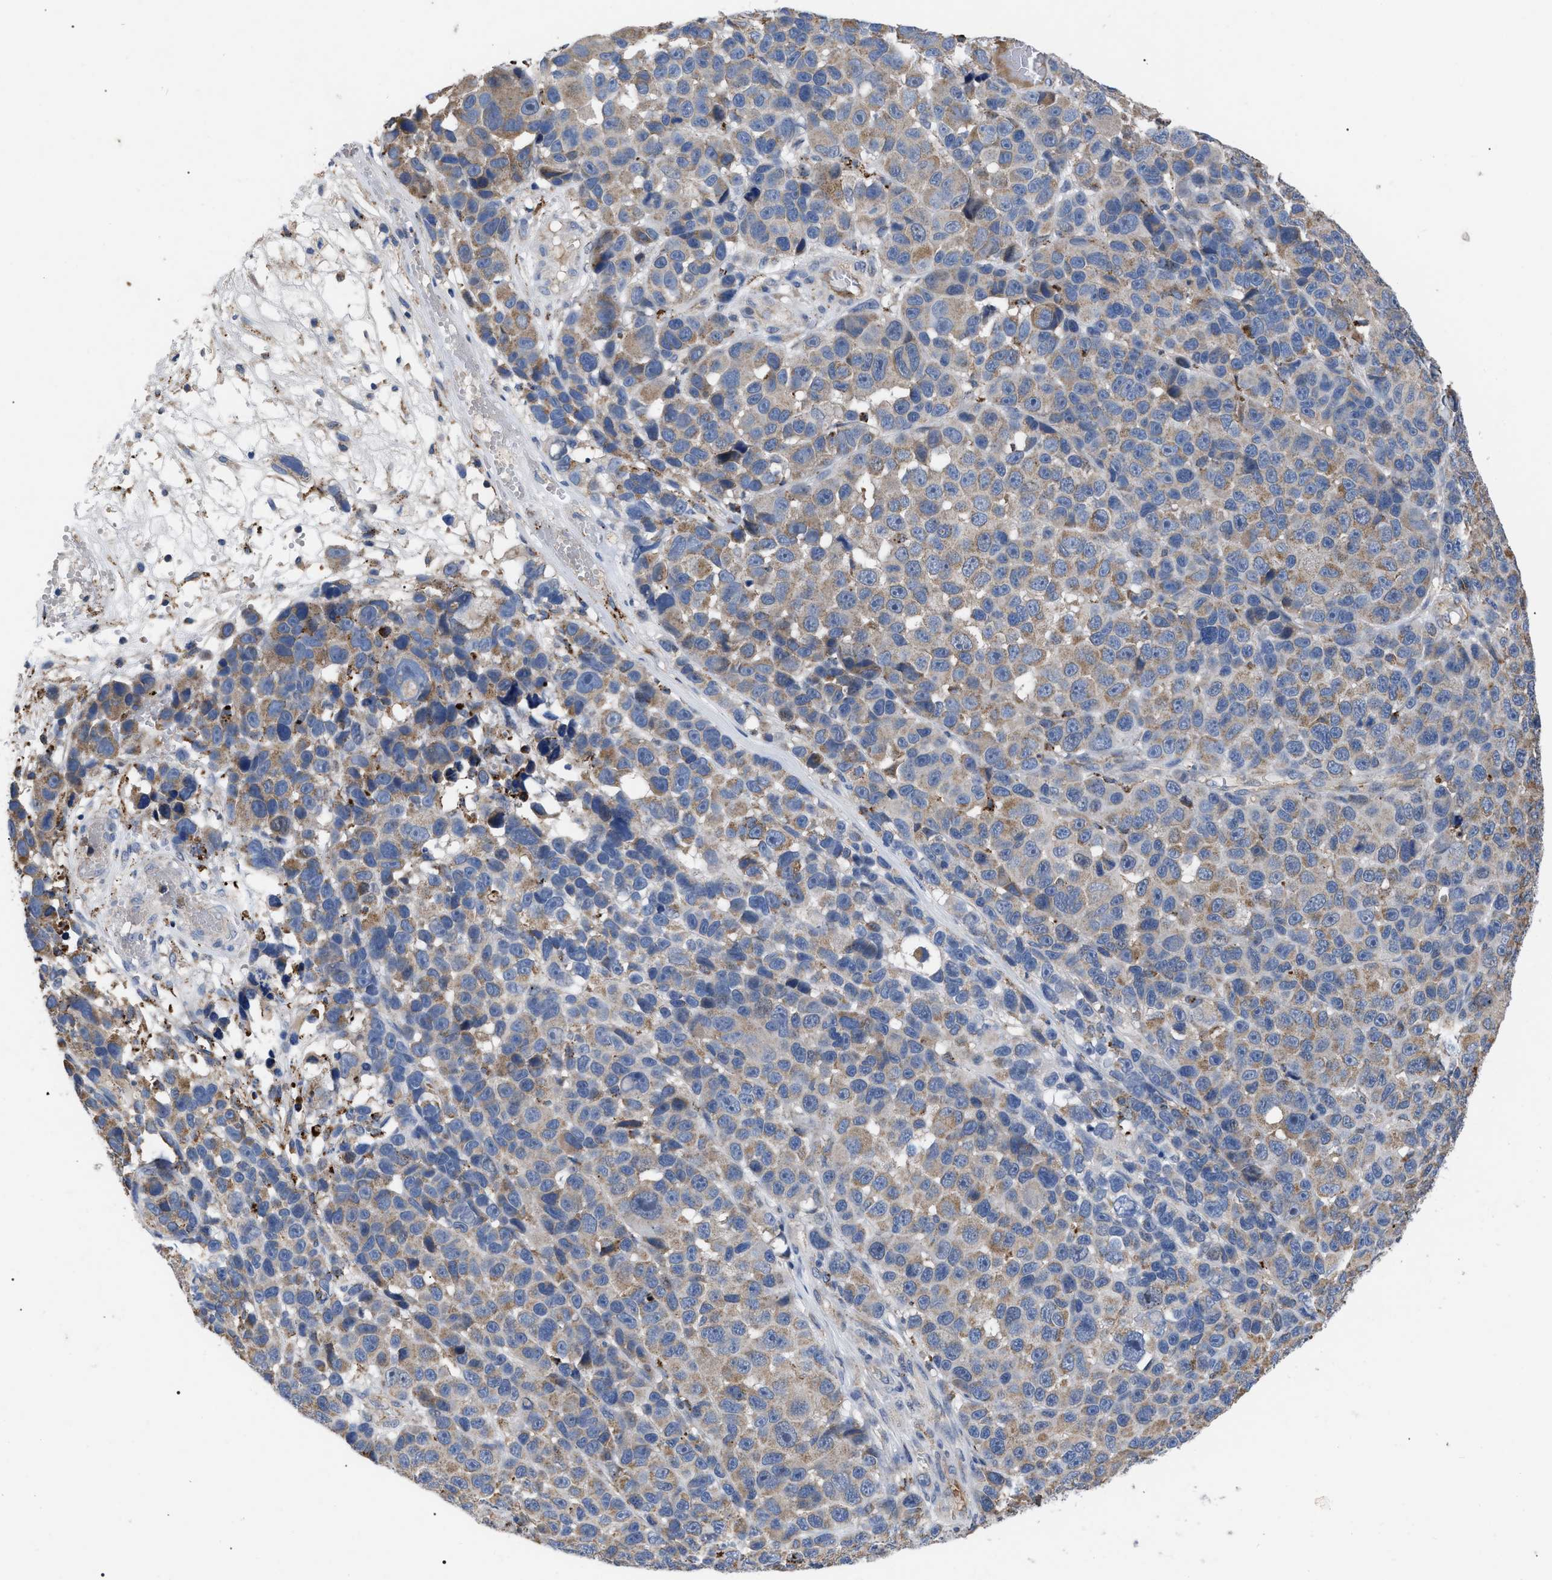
{"staining": {"intensity": "weak", "quantity": "25%-75%", "location": "cytoplasmic/membranous"}, "tissue": "melanoma", "cell_type": "Tumor cells", "image_type": "cancer", "snomed": [{"axis": "morphology", "description": "Malignant melanoma, NOS"}, {"axis": "topography", "description": "Skin"}], "caption": "Malignant melanoma stained with a brown dye displays weak cytoplasmic/membranous positive staining in approximately 25%-75% of tumor cells.", "gene": "FAM171A2", "patient": {"sex": "male", "age": 53}}